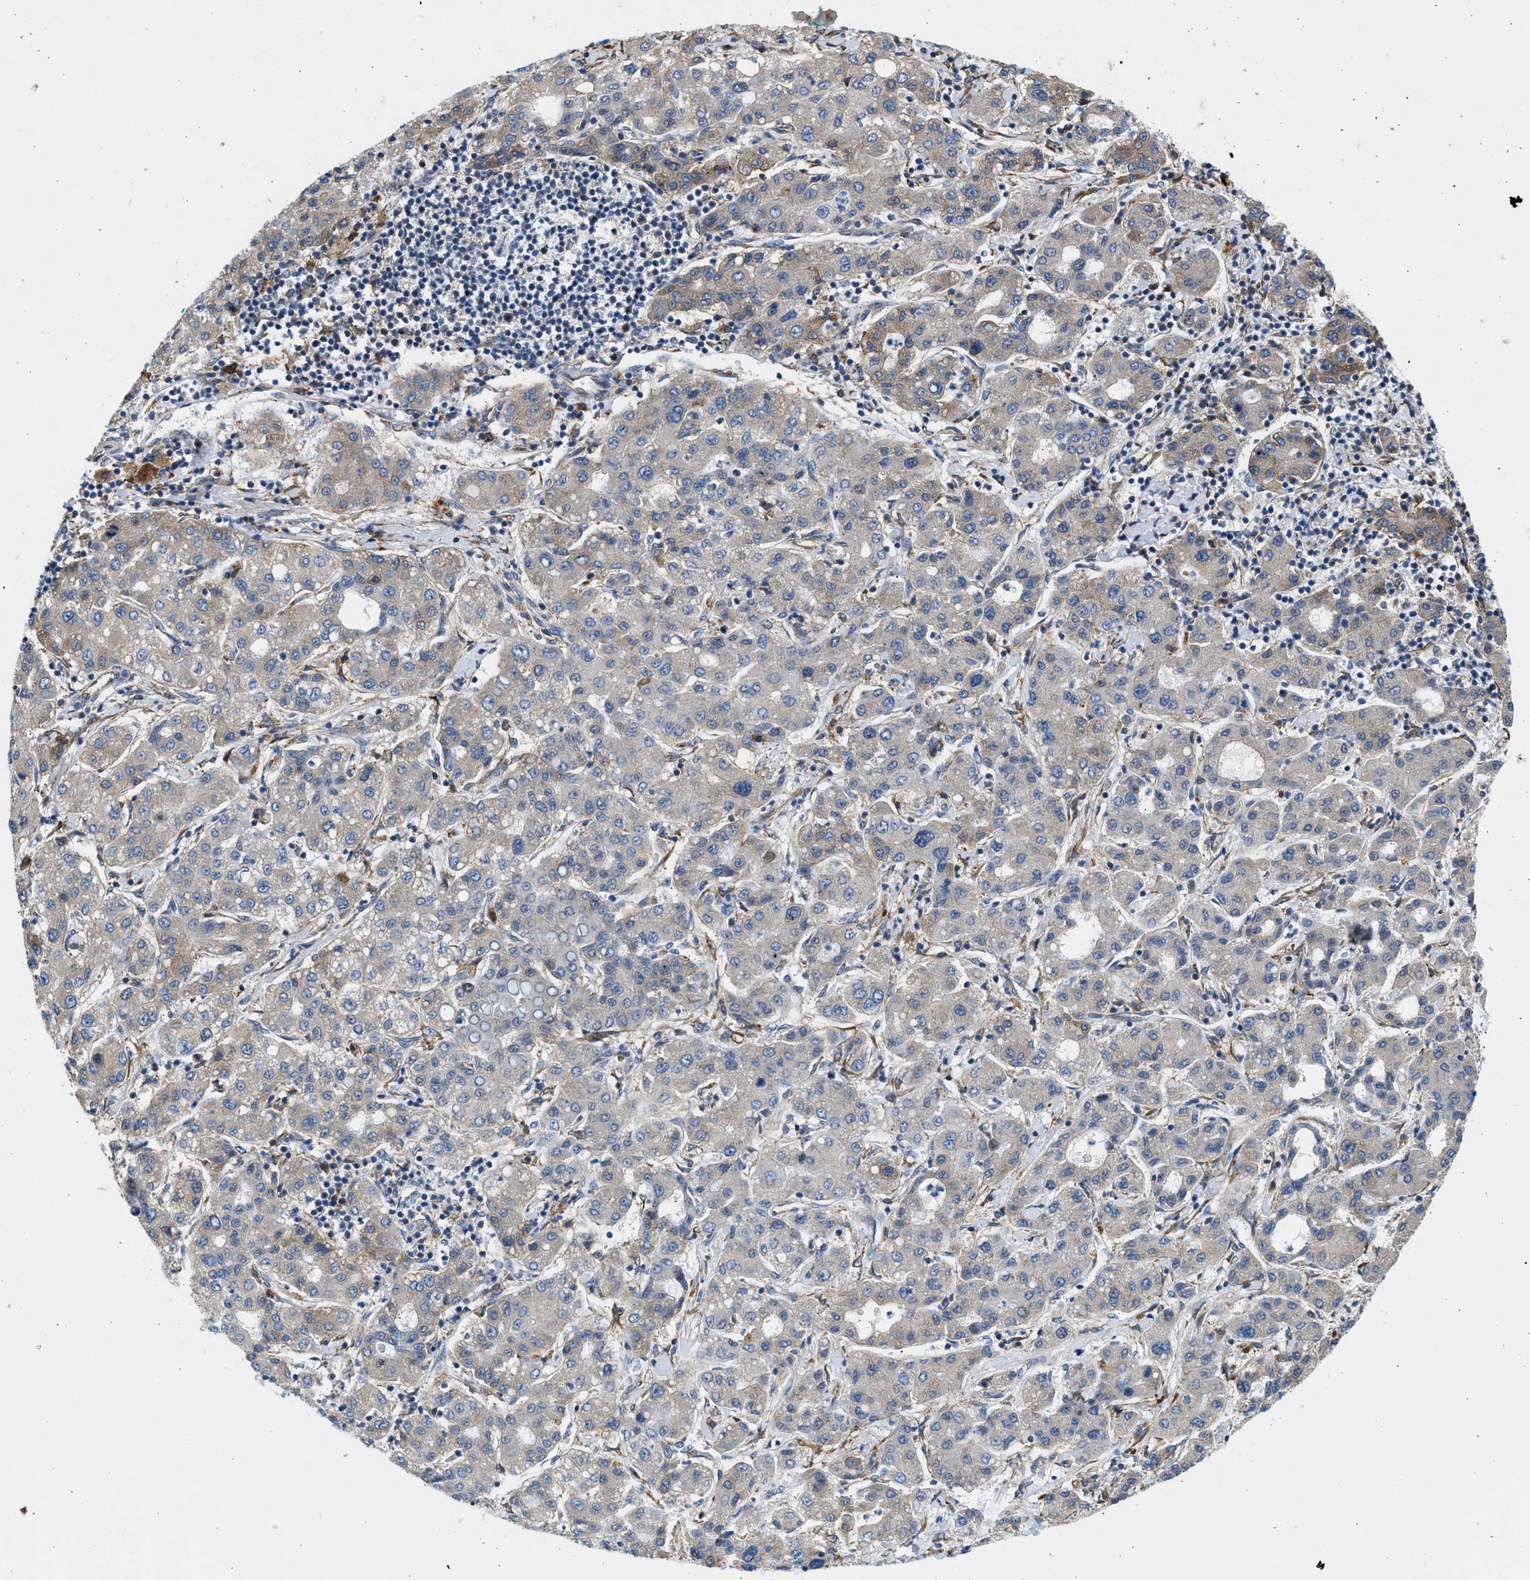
{"staining": {"intensity": "weak", "quantity": "<25%", "location": "cytoplasmic/membranous"}, "tissue": "liver cancer", "cell_type": "Tumor cells", "image_type": "cancer", "snomed": [{"axis": "morphology", "description": "Carcinoma, Hepatocellular, NOS"}, {"axis": "topography", "description": "Liver"}], "caption": "This histopathology image is of hepatocellular carcinoma (liver) stained with immunohistochemistry to label a protein in brown with the nuclei are counter-stained blue. There is no staining in tumor cells.", "gene": "CNTN6", "patient": {"sex": "male", "age": 65}}